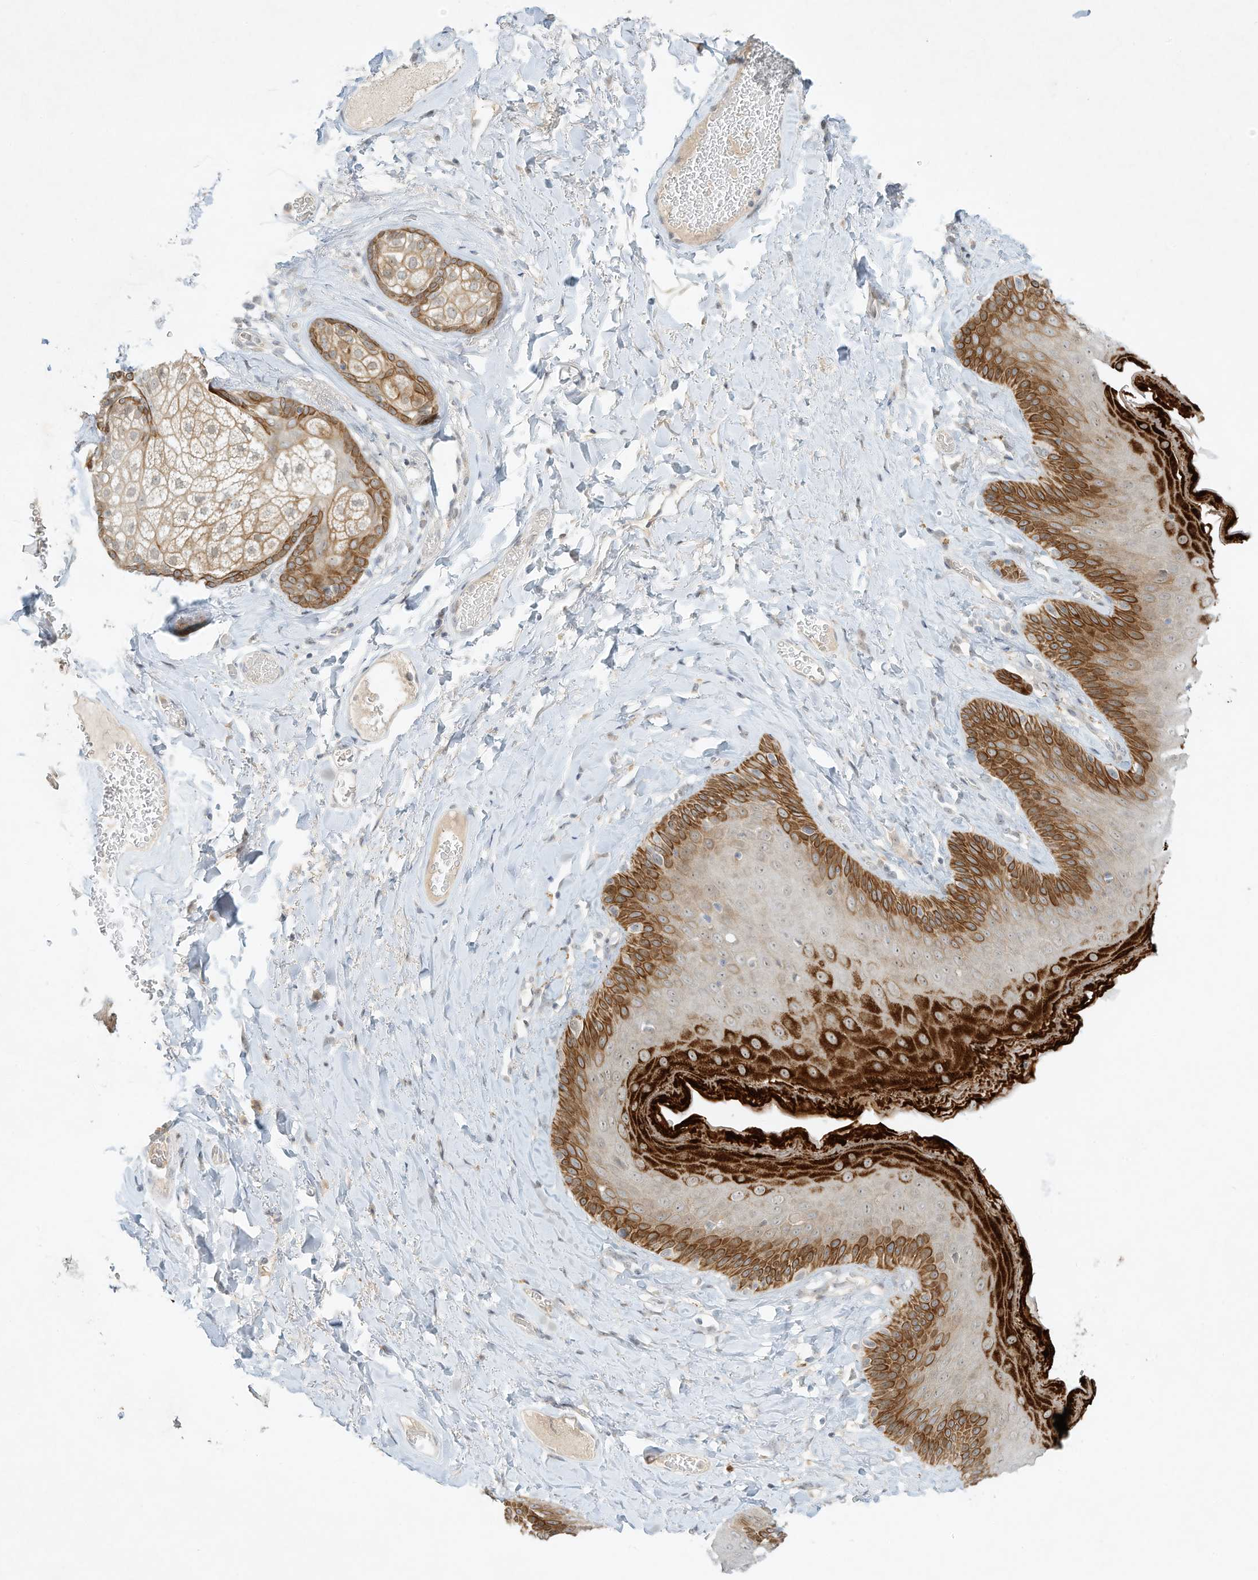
{"staining": {"intensity": "strong", "quantity": "25%-75%", "location": "cytoplasmic/membranous"}, "tissue": "skin", "cell_type": "Epidermal cells", "image_type": "normal", "snomed": [{"axis": "morphology", "description": "Normal tissue, NOS"}, {"axis": "topography", "description": "Anal"}], "caption": "Strong cytoplasmic/membranous protein positivity is seen in approximately 25%-75% of epidermal cells in skin.", "gene": "PAK6", "patient": {"sex": "male", "age": 69}}